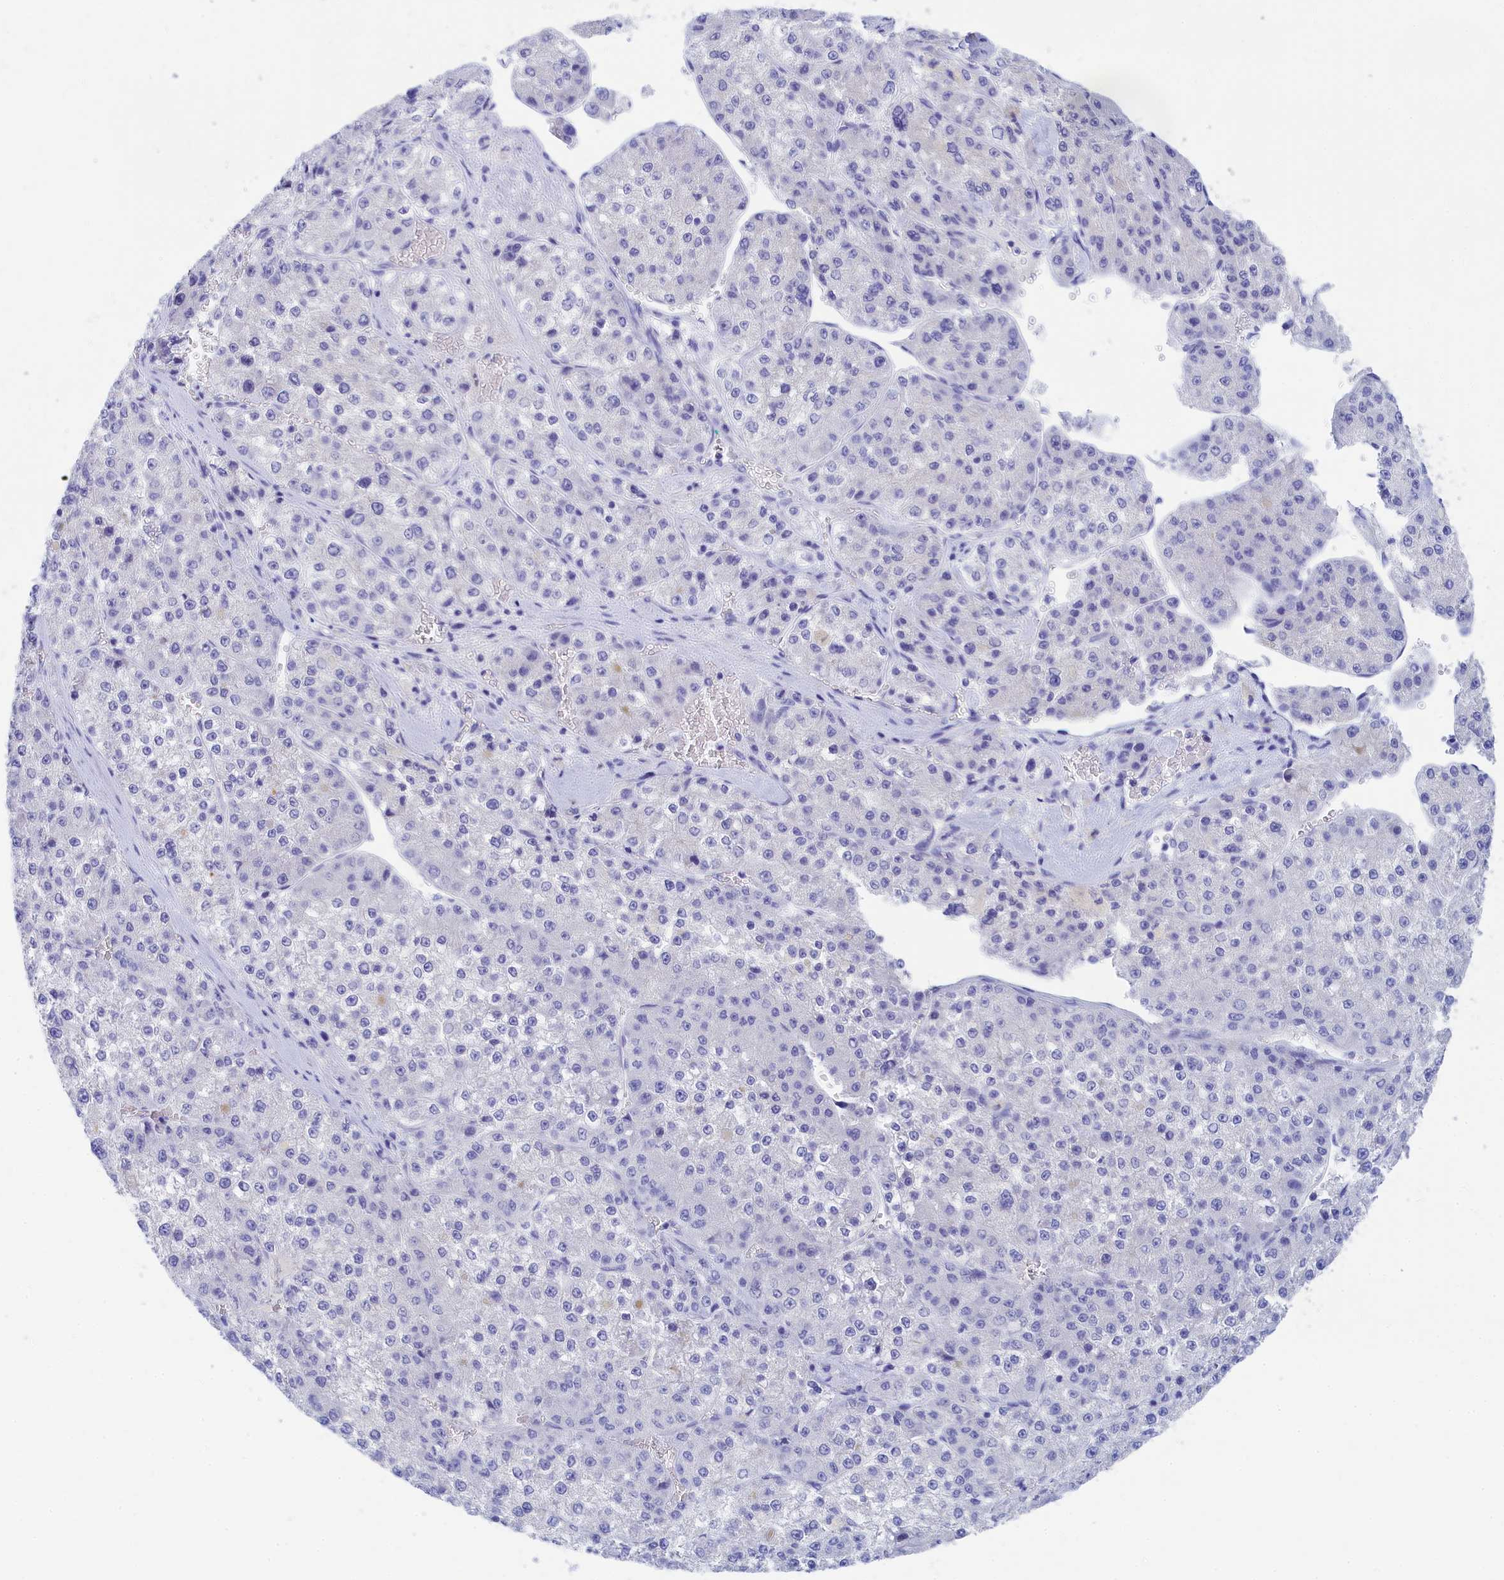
{"staining": {"intensity": "negative", "quantity": "none", "location": "none"}, "tissue": "liver cancer", "cell_type": "Tumor cells", "image_type": "cancer", "snomed": [{"axis": "morphology", "description": "Carcinoma, Hepatocellular, NOS"}, {"axis": "topography", "description": "Liver"}], "caption": "IHC photomicrograph of neoplastic tissue: human liver cancer (hepatocellular carcinoma) stained with DAB (3,3'-diaminobenzidine) reveals no significant protein expression in tumor cells.", "gene": "TRIM10", "patient": {"sex": "female", "age": 73}}